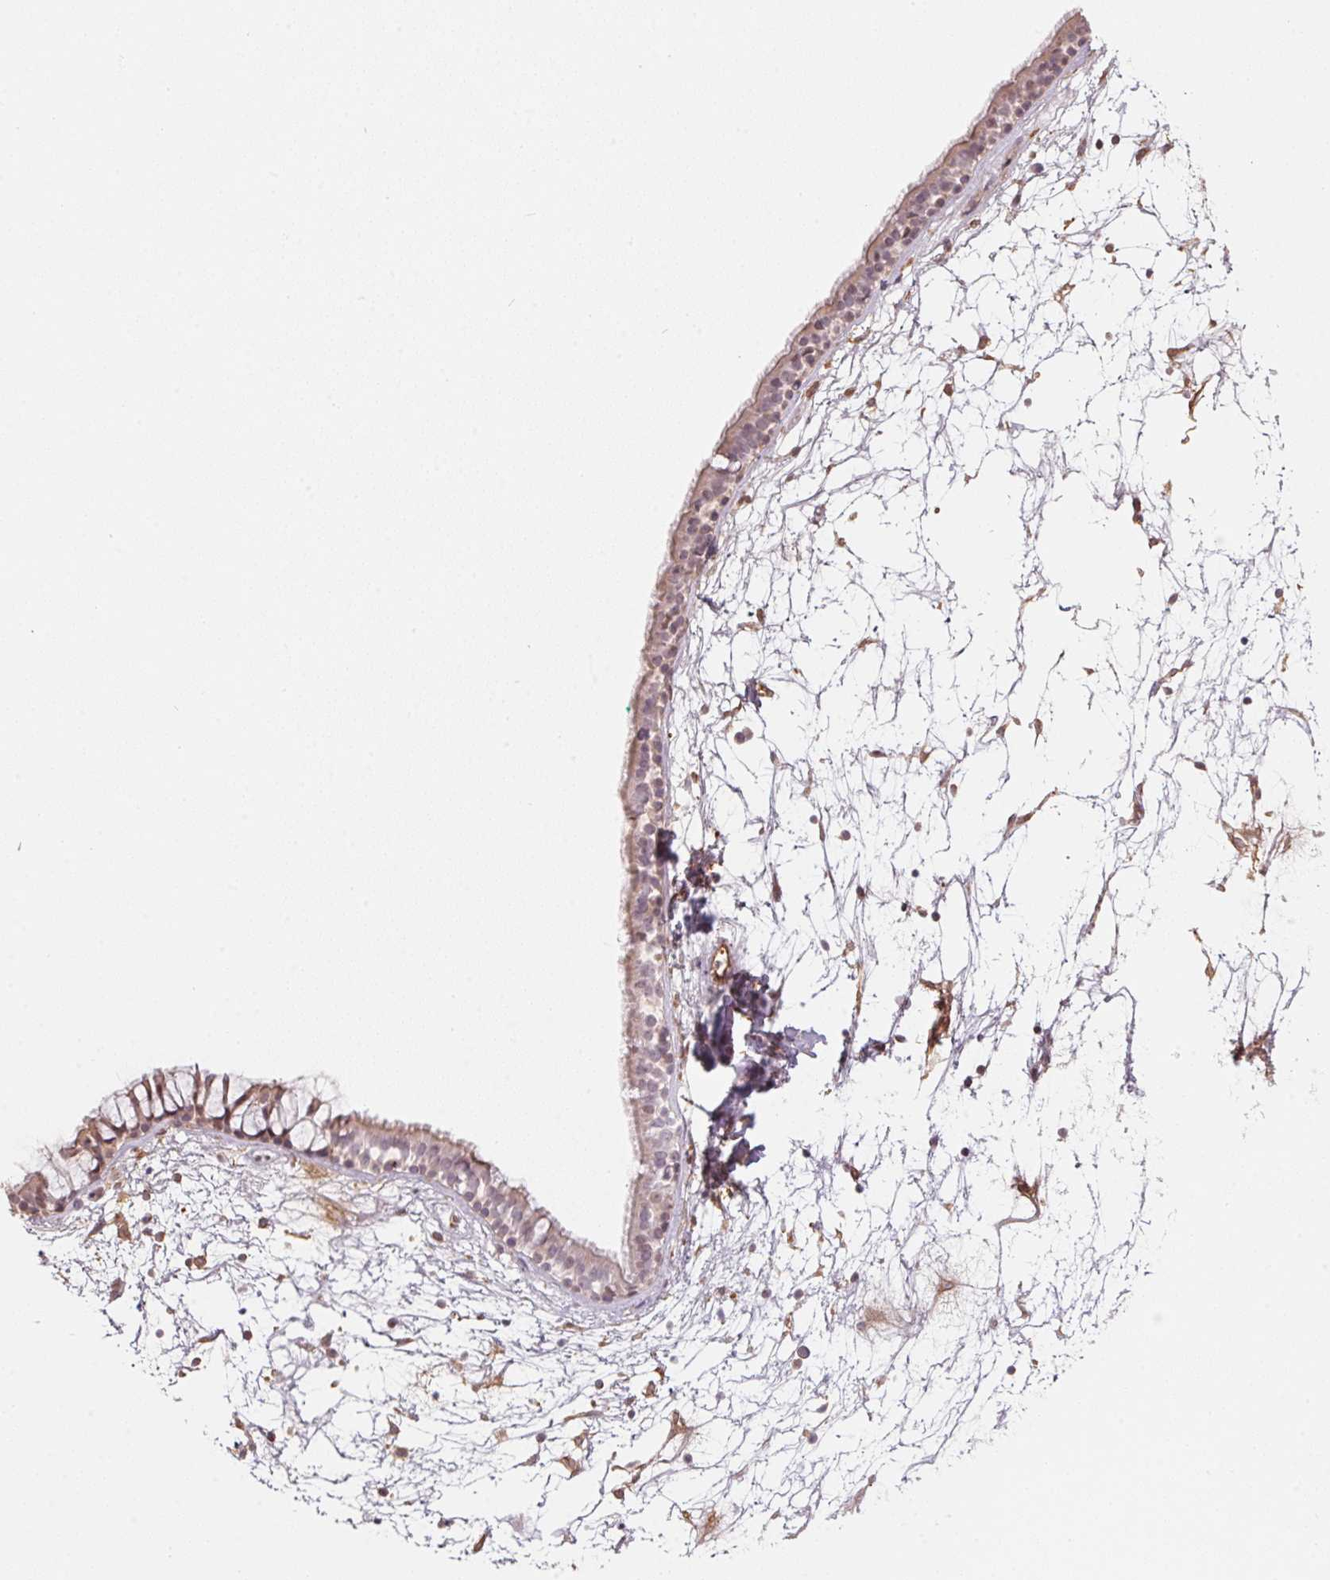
{"staining": {"intensity": "moderate", "quantity": "<25%", "location": "cytoplasmic/membranous"}, "tissue": "nasopharynx", "cell_type": "Respiratory epithelial cells", "image_type": "normal", "snomed": [{"axis": "morphology", "description": "Normal tissue, NOS"}, {"axis": "topography", "description": "Nasopharynx"}], "caption": "IHC histopathology image of benign nasopharynx: human nasopharynx stained using immunohistochemistry (IHC) demonstrates low levels of moderate protein expression localized specifically in the cytoplasmic/membranous of respiratory epithelial cells, appearing as a cytoplasmic/membranous brown color.", "gene": "FOXR2", "patient": {"sex": "male", "age": 68}}